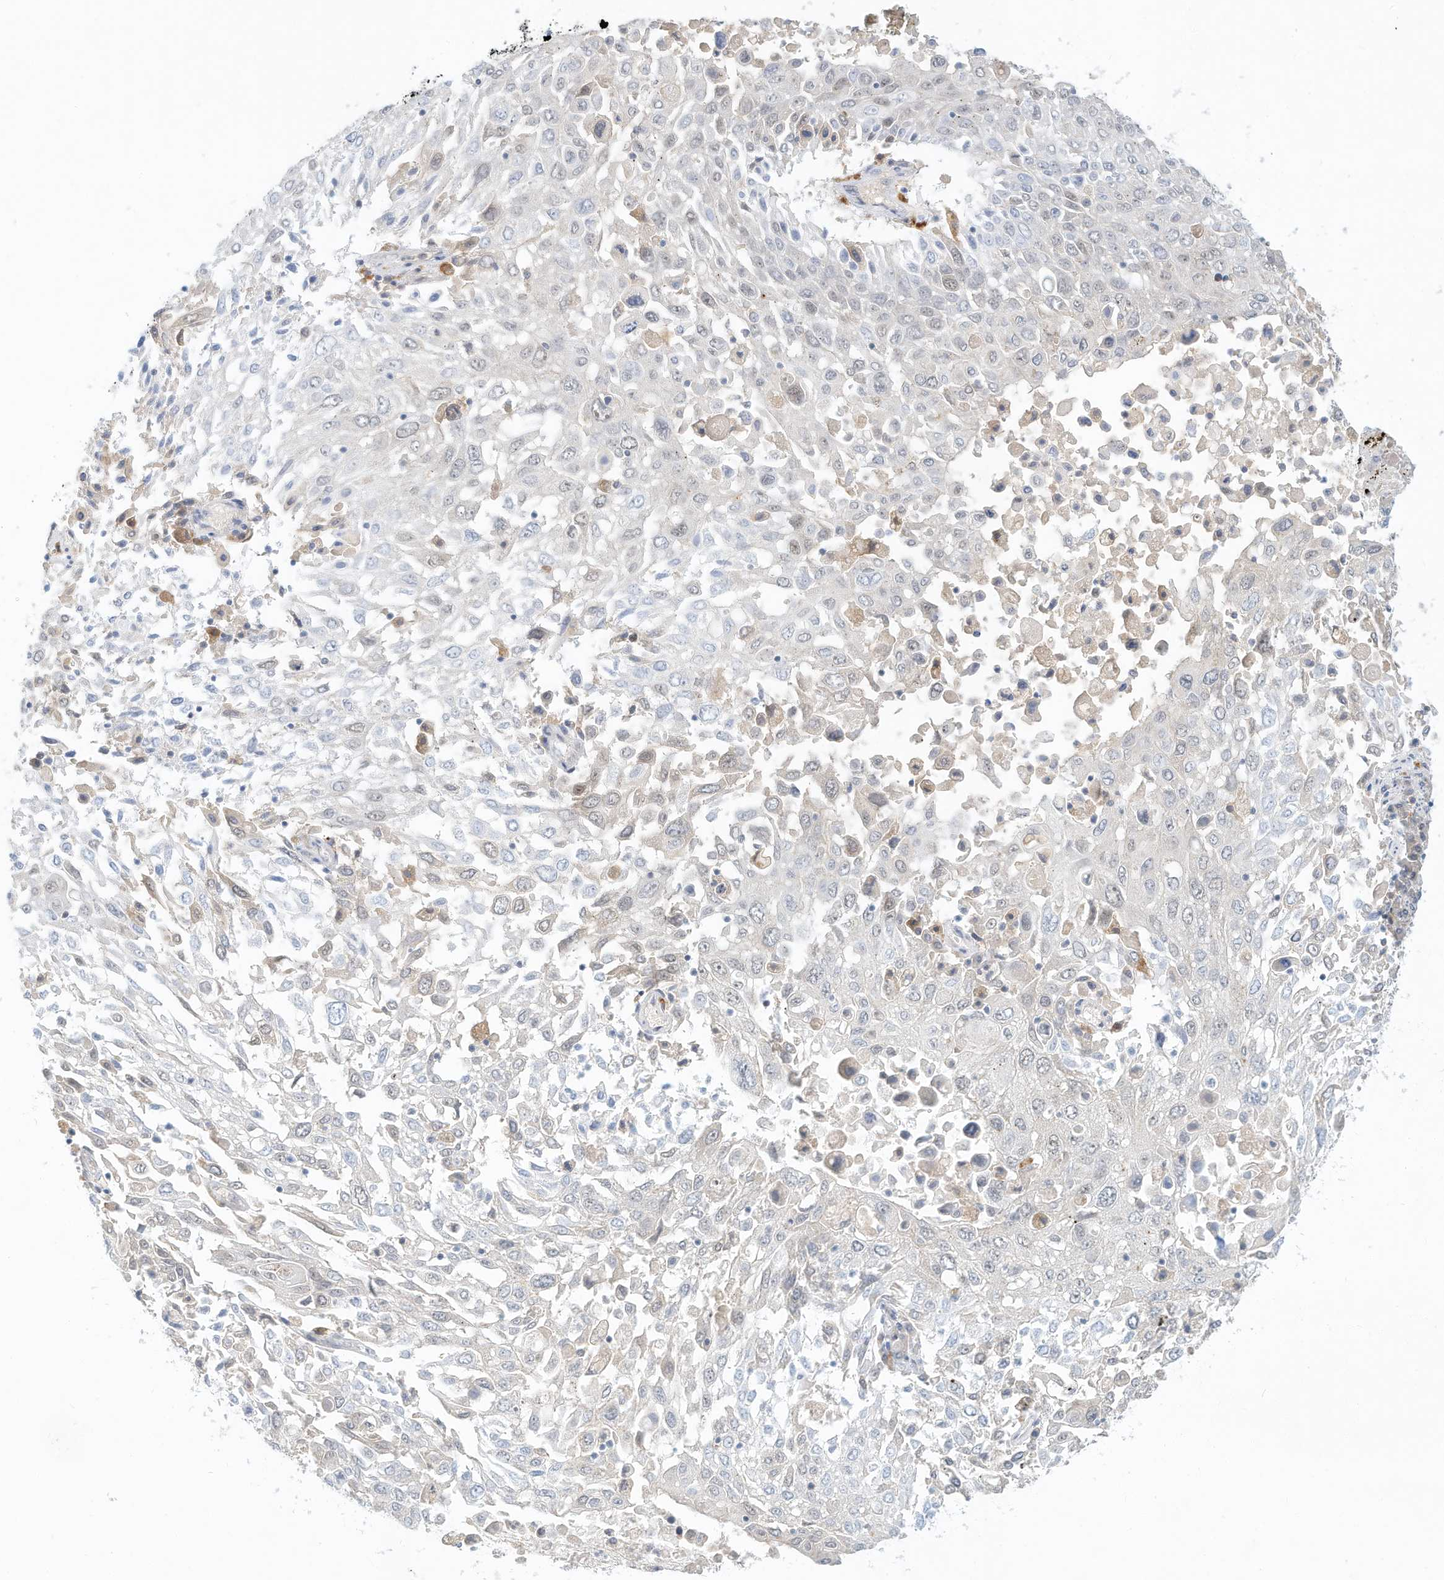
{"staining": {"intensity": "negative", "quantity": "none", "location": "none"}, "tissue": "lung cancer", "cell_type": "Tumor cells", "image_type": "cancer", "snomed": [{"axis": "morphology", "description": "Squamous cell carcinoma, NOS"}, {"axis": "topography", "description": "Lung"}], "caption": "Lung cancer (squamous cell carcinoma) was stained to show a protein in brown. There is no significant expression in tumor cells. Brightfield microscopy of immunohistochemistry (IHC) stained with DAB (3,3'-diaminobenzidine) (brown) and hematoxylin (blue), captured at high magnification.", "gene": "PAK6", "patient": {"sex": "male", "age": 65}}